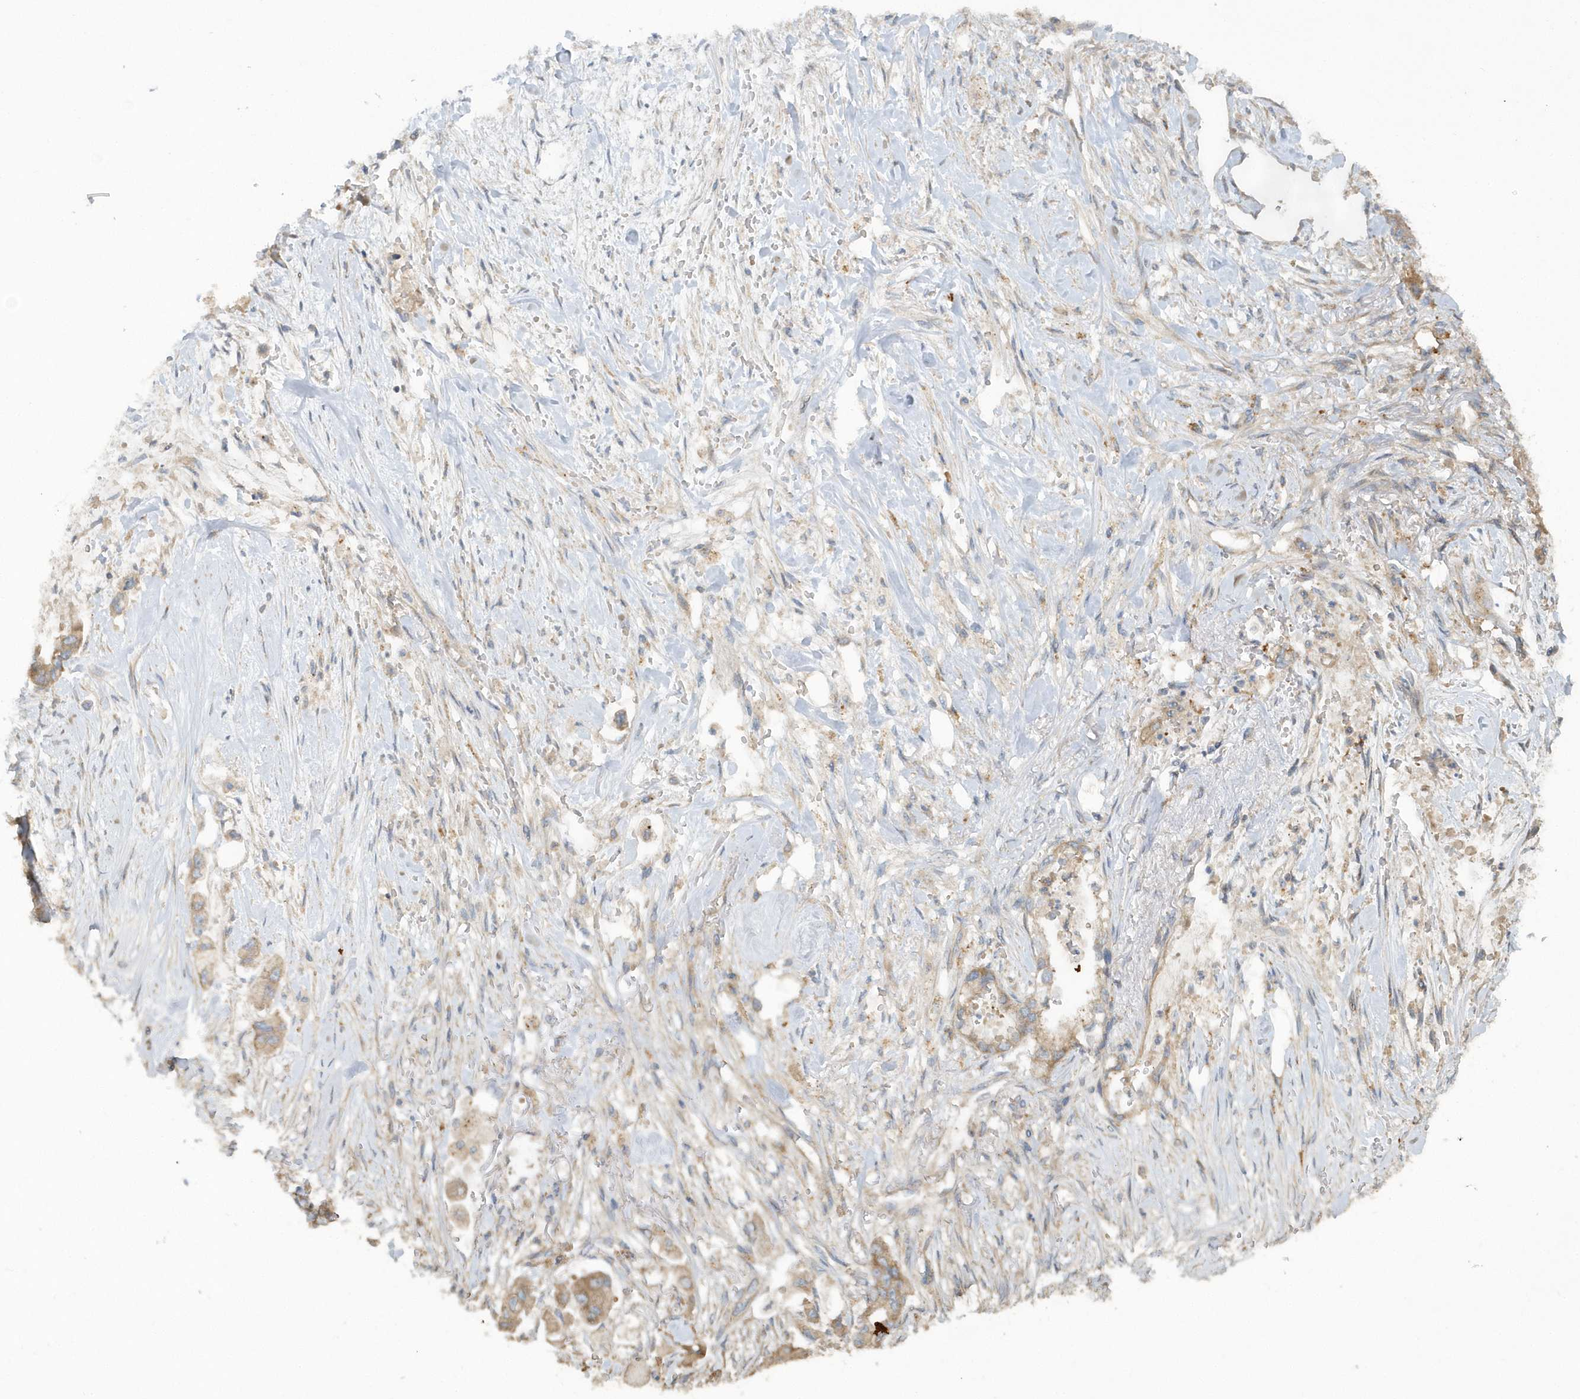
{"staining": {"intensity": "moderate", "quantity": ">75%", "location": "cytoplasmic/membranous"}, "tissue": "stomach cancer", "cell_type": "Tumor cells", "image_type": "cancer", "snomed": [{"axis": "morphology", "description": "Adenocarcinoma, NOS"}, {"axis": "topography", "description": "Stomach"}], "caption": "This histopathology image displays IHC staining of stomach cancer (adenocarcinoma), with medium moderate cytoplasmic/membranous staining in approximately >75% of tumor cells.", "gene": "CNOT10", "patient": {"sex": "male", "age": 62}}